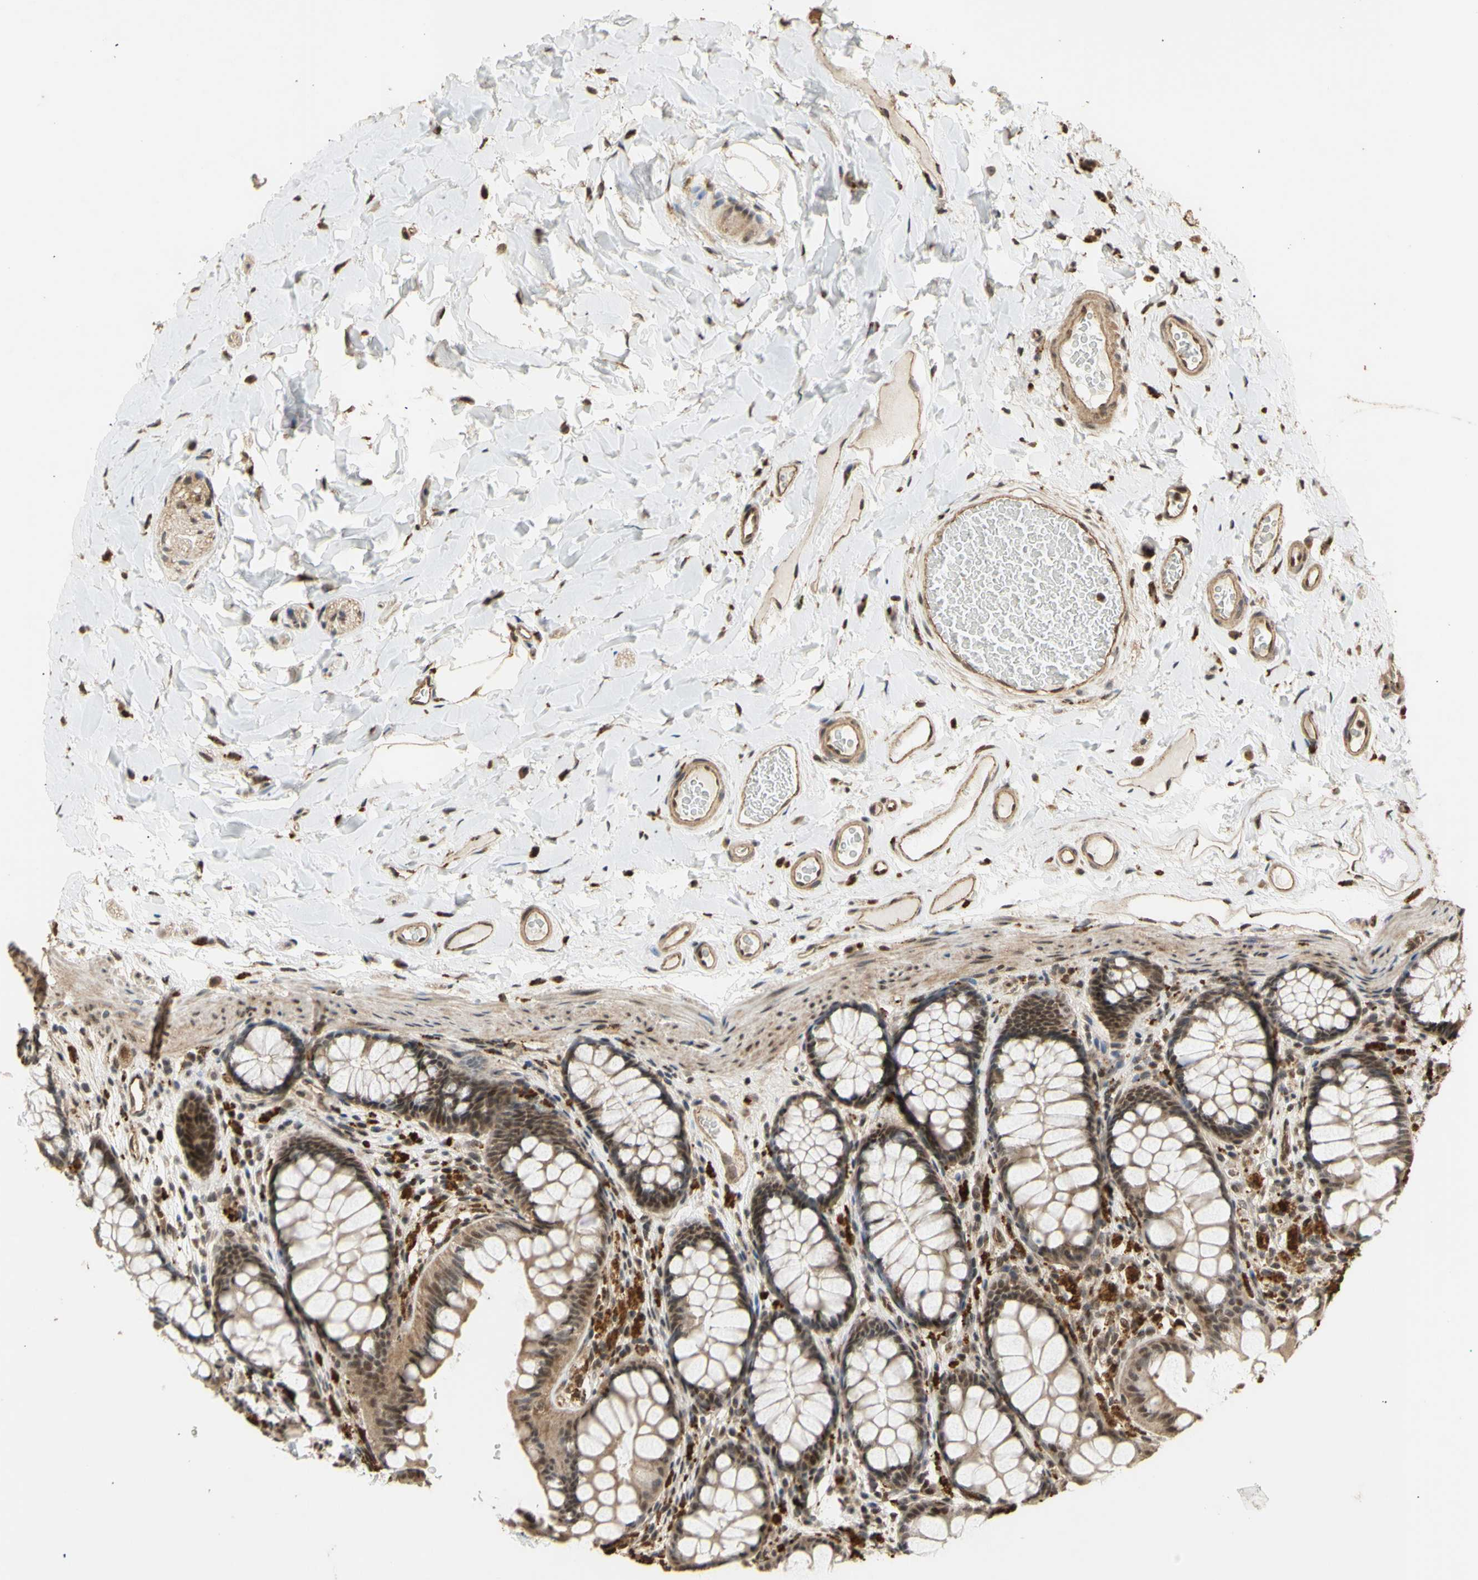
{"staining": {"intensity": "moderate", "quantity": ">75%", "location": "cytoplasmic/membranous"}, "tissue": "colon", "cell_type": "Endothelial cells", "image_type": "normal", "snomed": [{"axis": "morphology", "description": "Normal tissue, NOS"}, {"axis": "topography", "description": "Colon"}], "caption": "About >75% of endothelial cells in benign colon demonstrate moderate cytoplasmic/membranous protein expression as visualized by brown immunohistochemical staining.", "gene": "GTF2E2", "patient": {"sex": "female", "age": 55}}